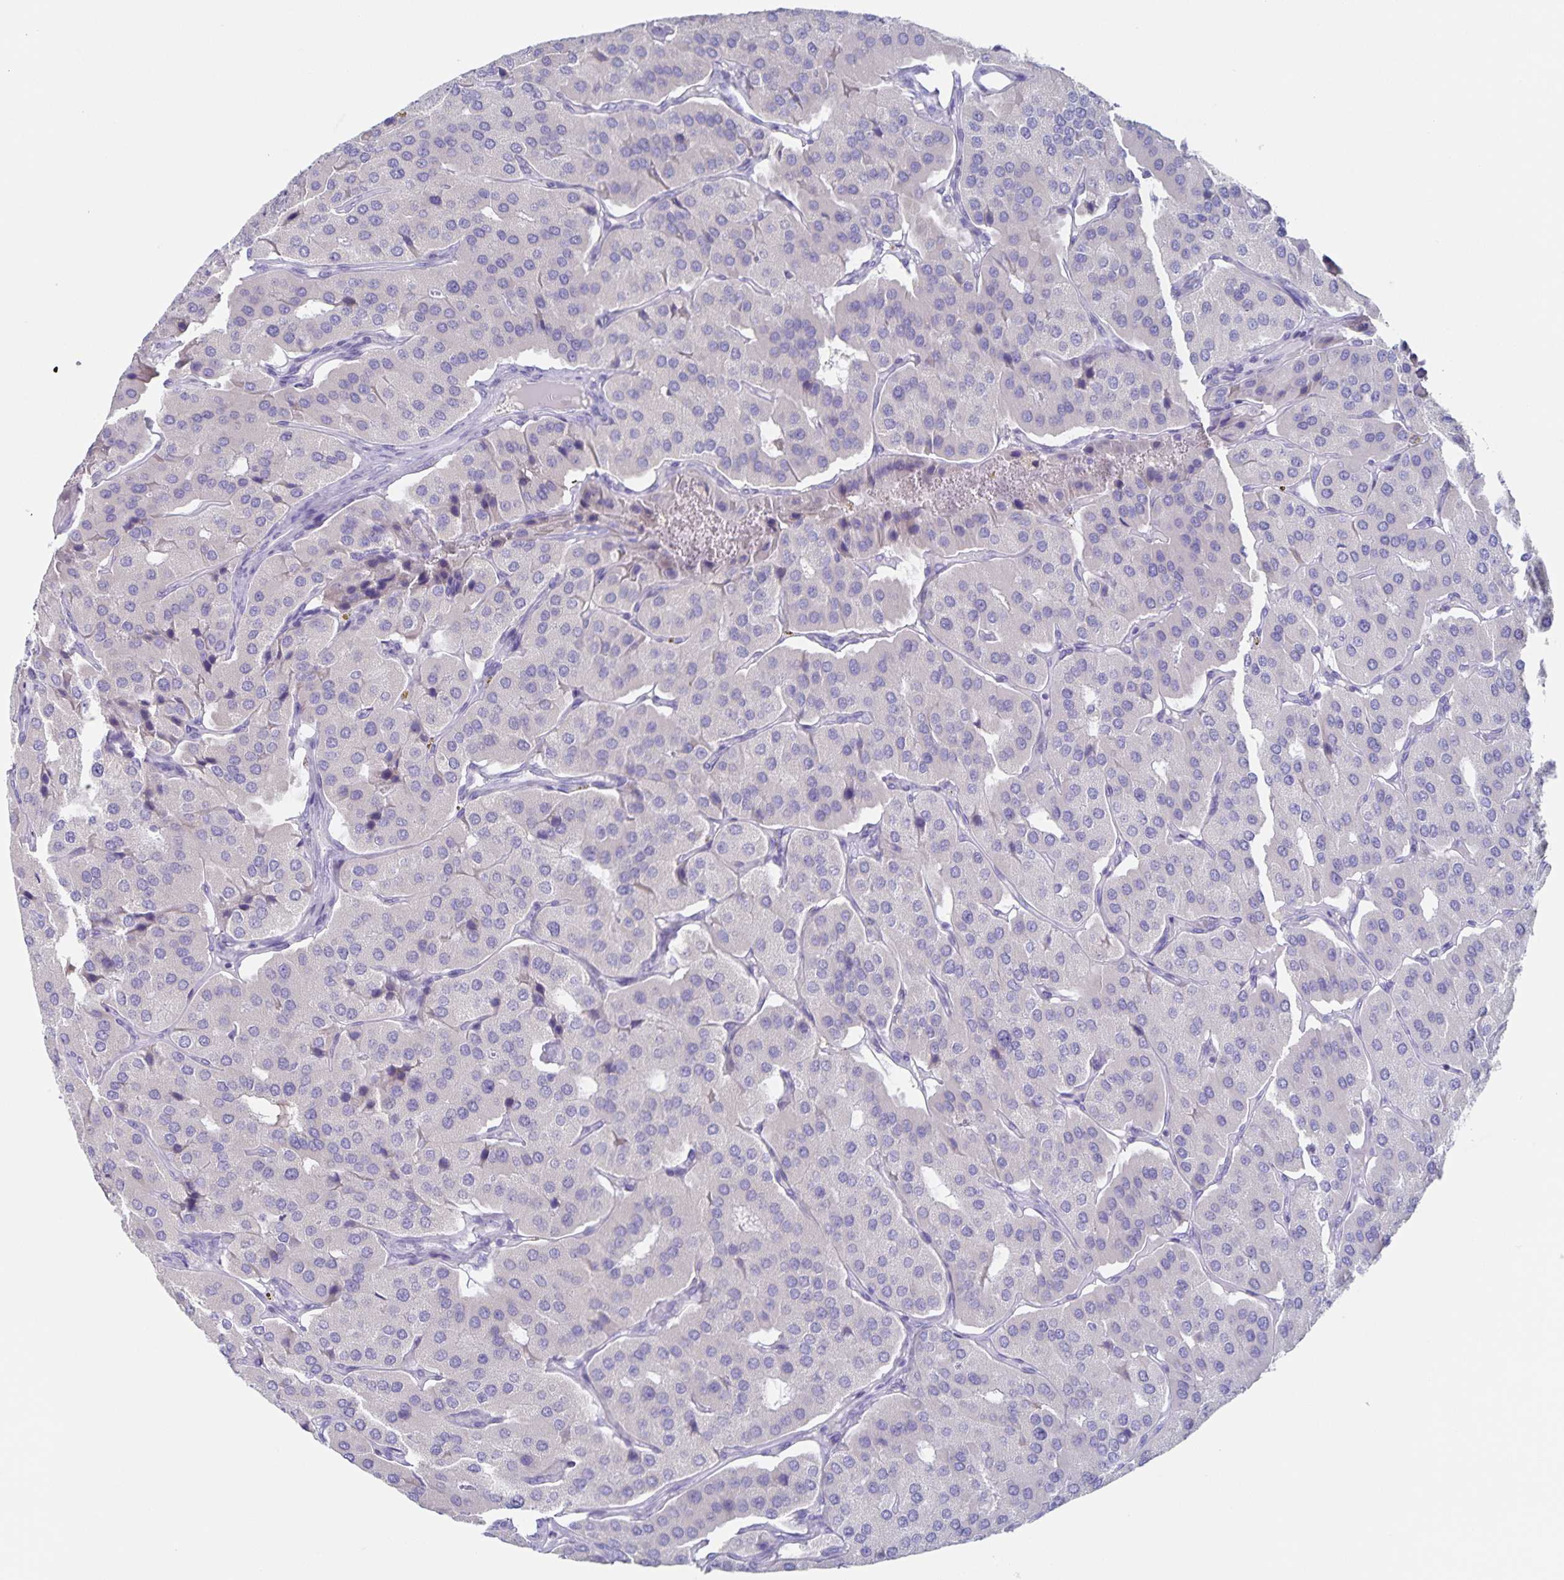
{"staining": {"intensity": "negative", "quantity": "none", "location": "none"}, "tissue": "parathyroid gland", "cell_type": "Glandular cells", "image_type": "normal", "snomed": [{"axis": "morphology", "description": "Normal tissue, NOS"}, {"axis": "morphology", "description": "Adenoma, NOS"}, {"axis": "topography", "description": "Parathyroid gland"}], "caption": "Parathyroid gland stained for a protein using immunohistochemistry displays no positivity glandular cells.", "gene": "RPL36A", "patient": {"sex": "female", "age": 86}}